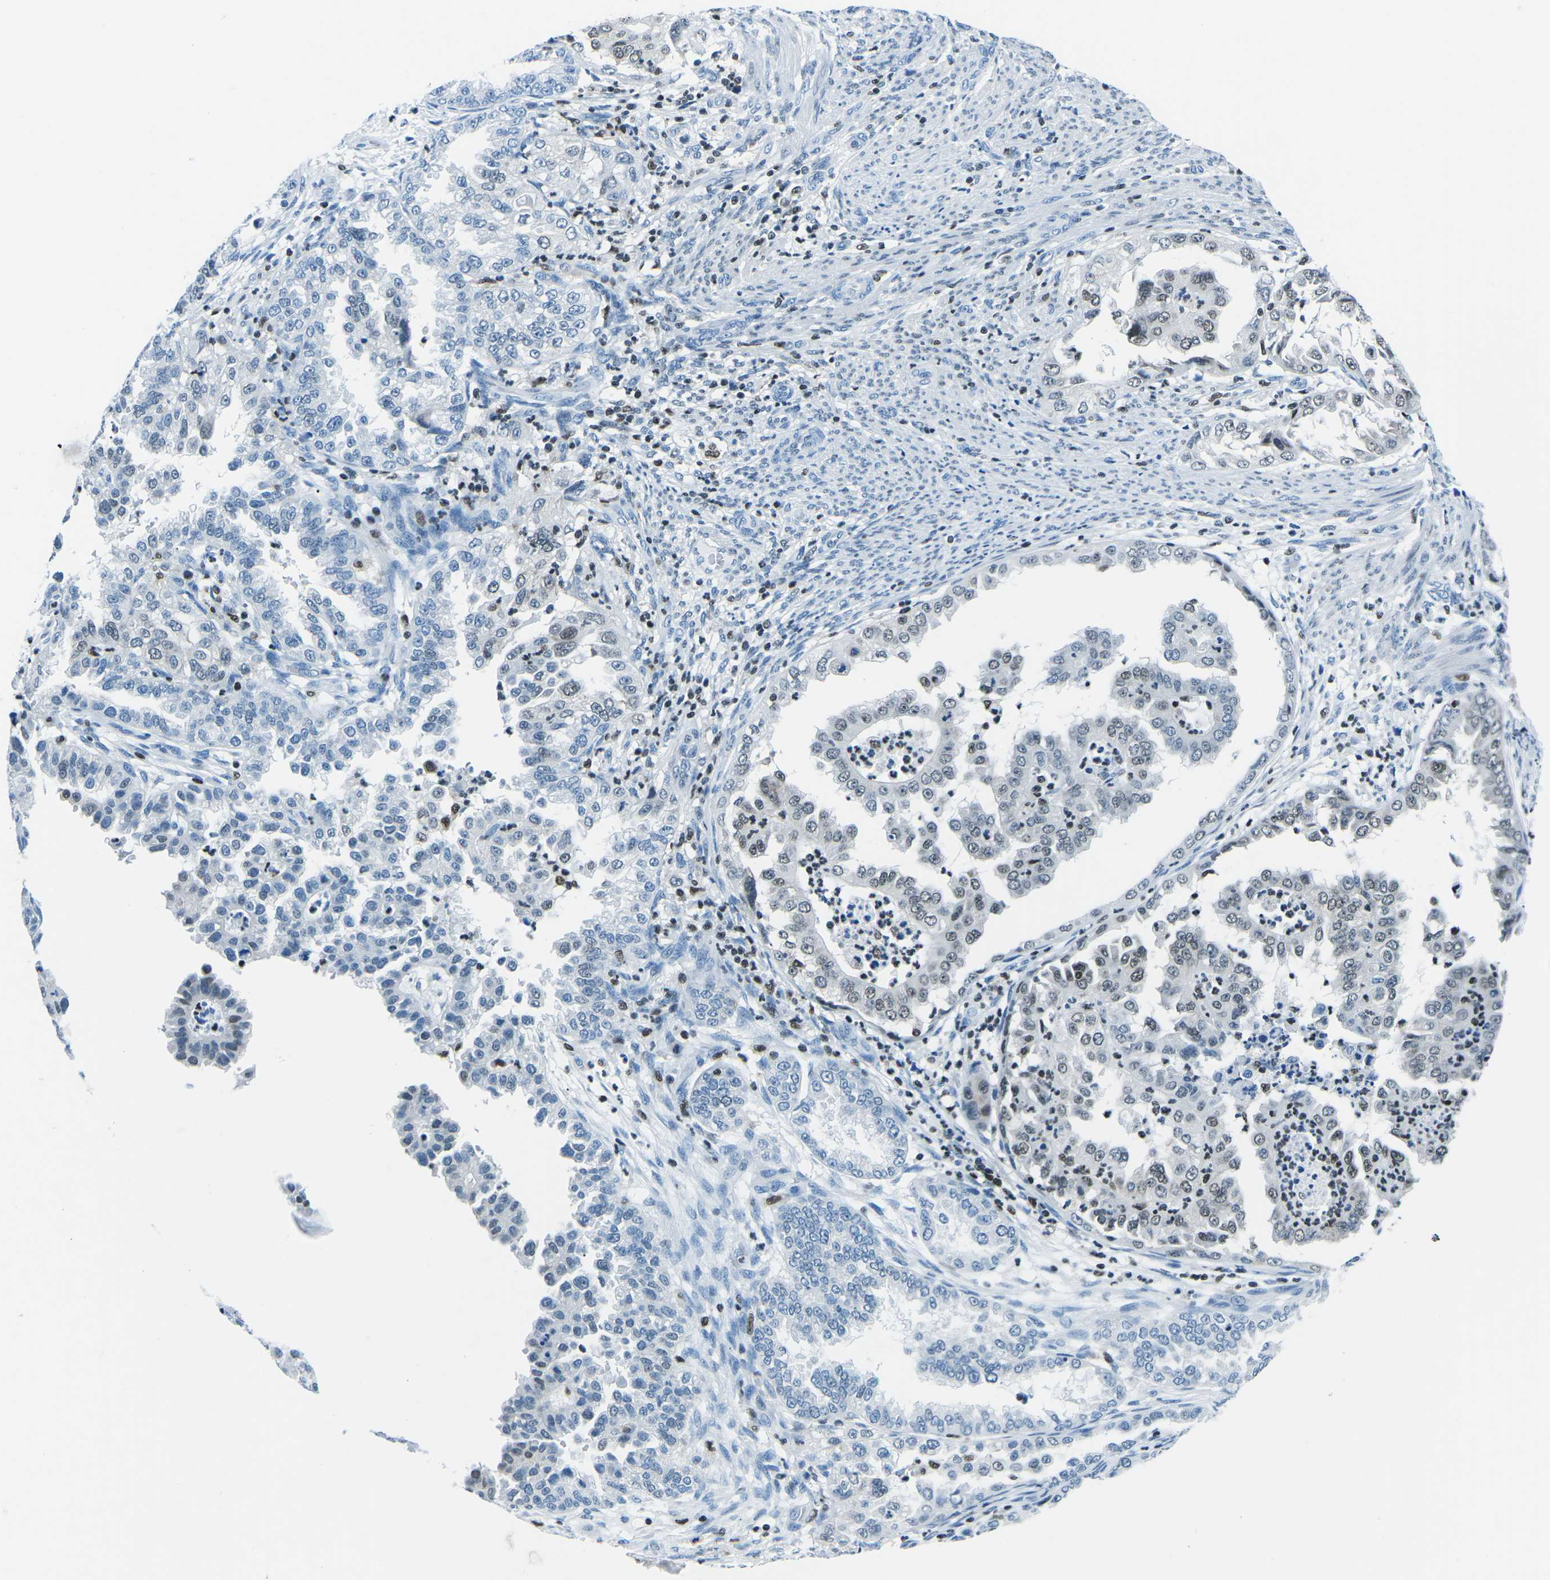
{"staining": {"intensity": "weak", "quantity": "25%-75%", "location": "nuclear"}, "tissue": "endometrial cancer", "cell_type": "Tumor cells", "image_type": "cancer", "snomed": [{"axis": "morphology", "description": "Adenocarcinoma, NOS"}, {"axis": "topography", "description": "Endometrium"}], "caption": "This is a micrograph of IHC staining of endometrial cancer, which shows weak staining in the nuclear of tumor cells.", "gene": "CELF2", "patient": {"sex": "female", "age": 85}}